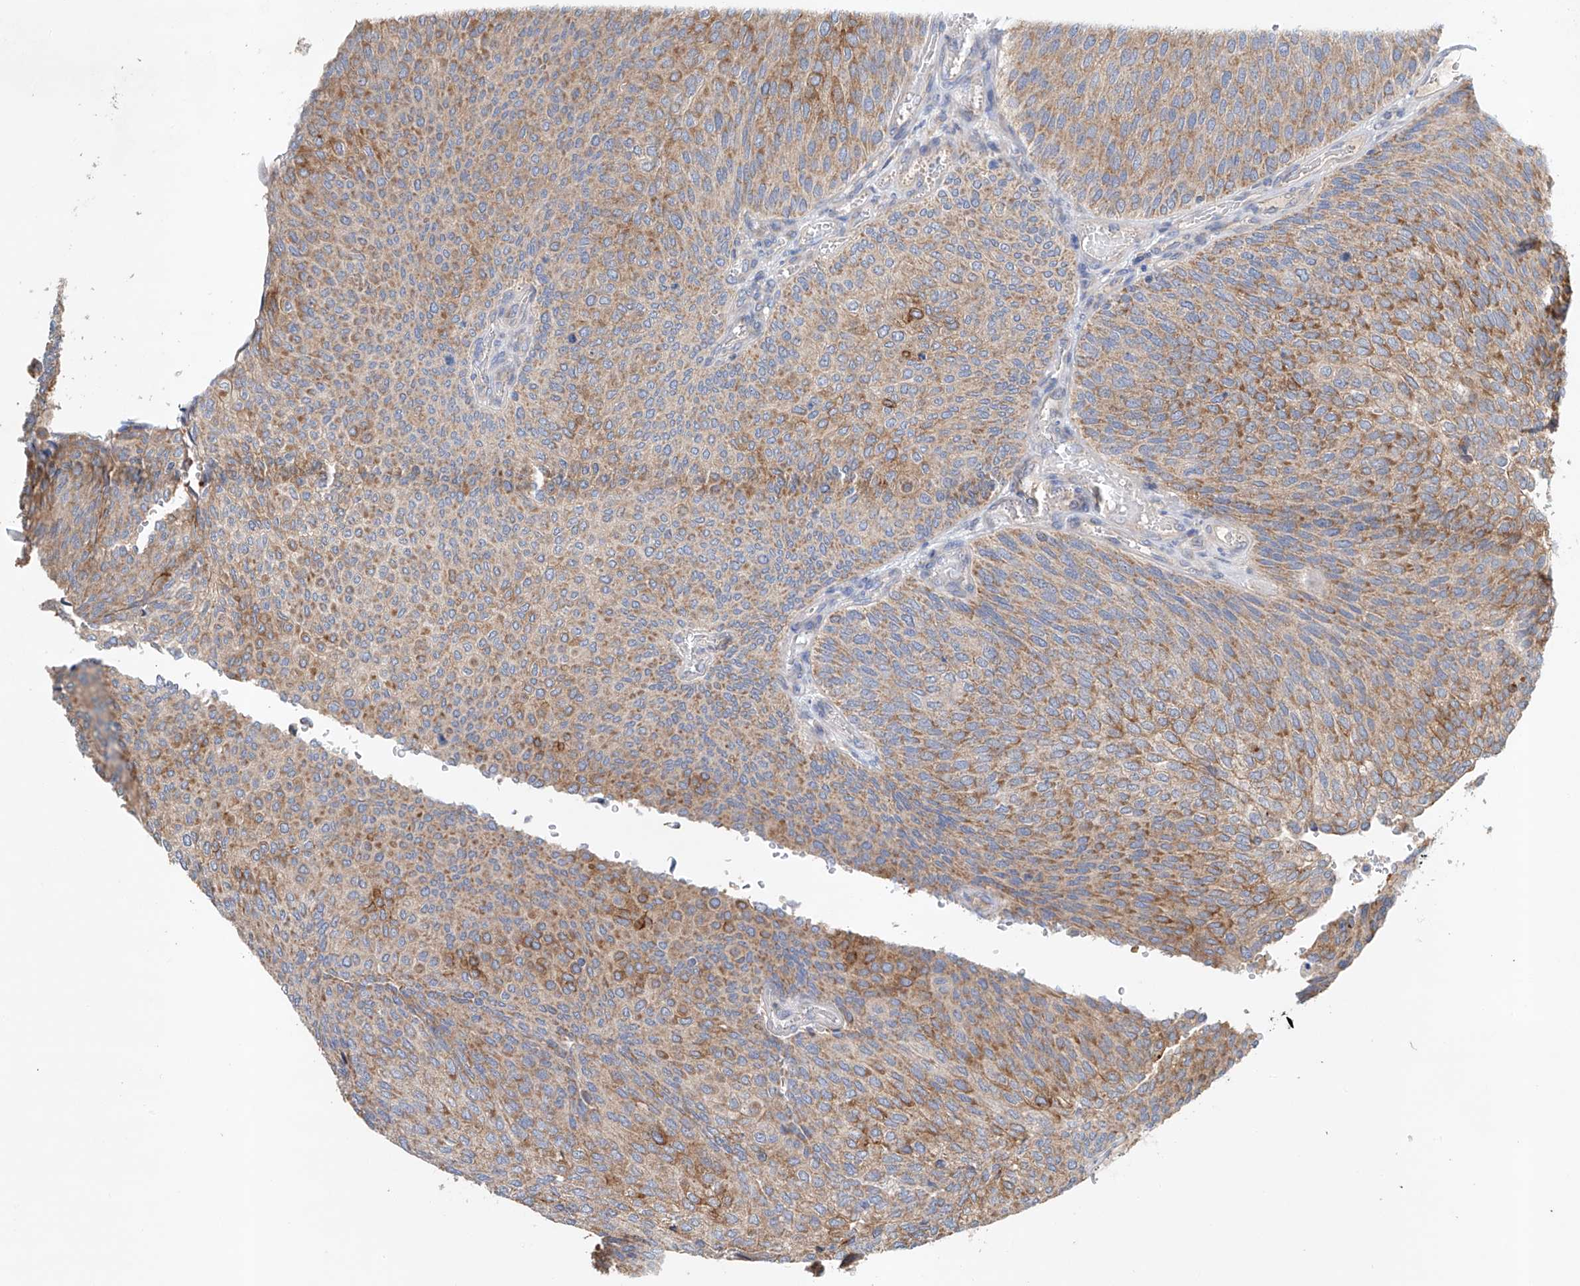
{"staining": {"intensity": "moderate", "quantity": ">75%", "location": "cytoplasmic/membranous"}, "tissue": "urothelial cancer", "cell_type": "Tumor cells", "image_type": "cancer", "snomed": [{"axis": "morphology", "description": "Urothelial carcinoma, Low grade"}, {"axis": "topography", "description": "Urinary bladder"}], "caption": "Immunohistochemical staining of urothelial cancer shows medium levels of moderate cytoplasmic/membranous protein positivity in about >75% of tumor cells.", "gene": "GPC4", "patient": {"sex": "female", "age": 79}}